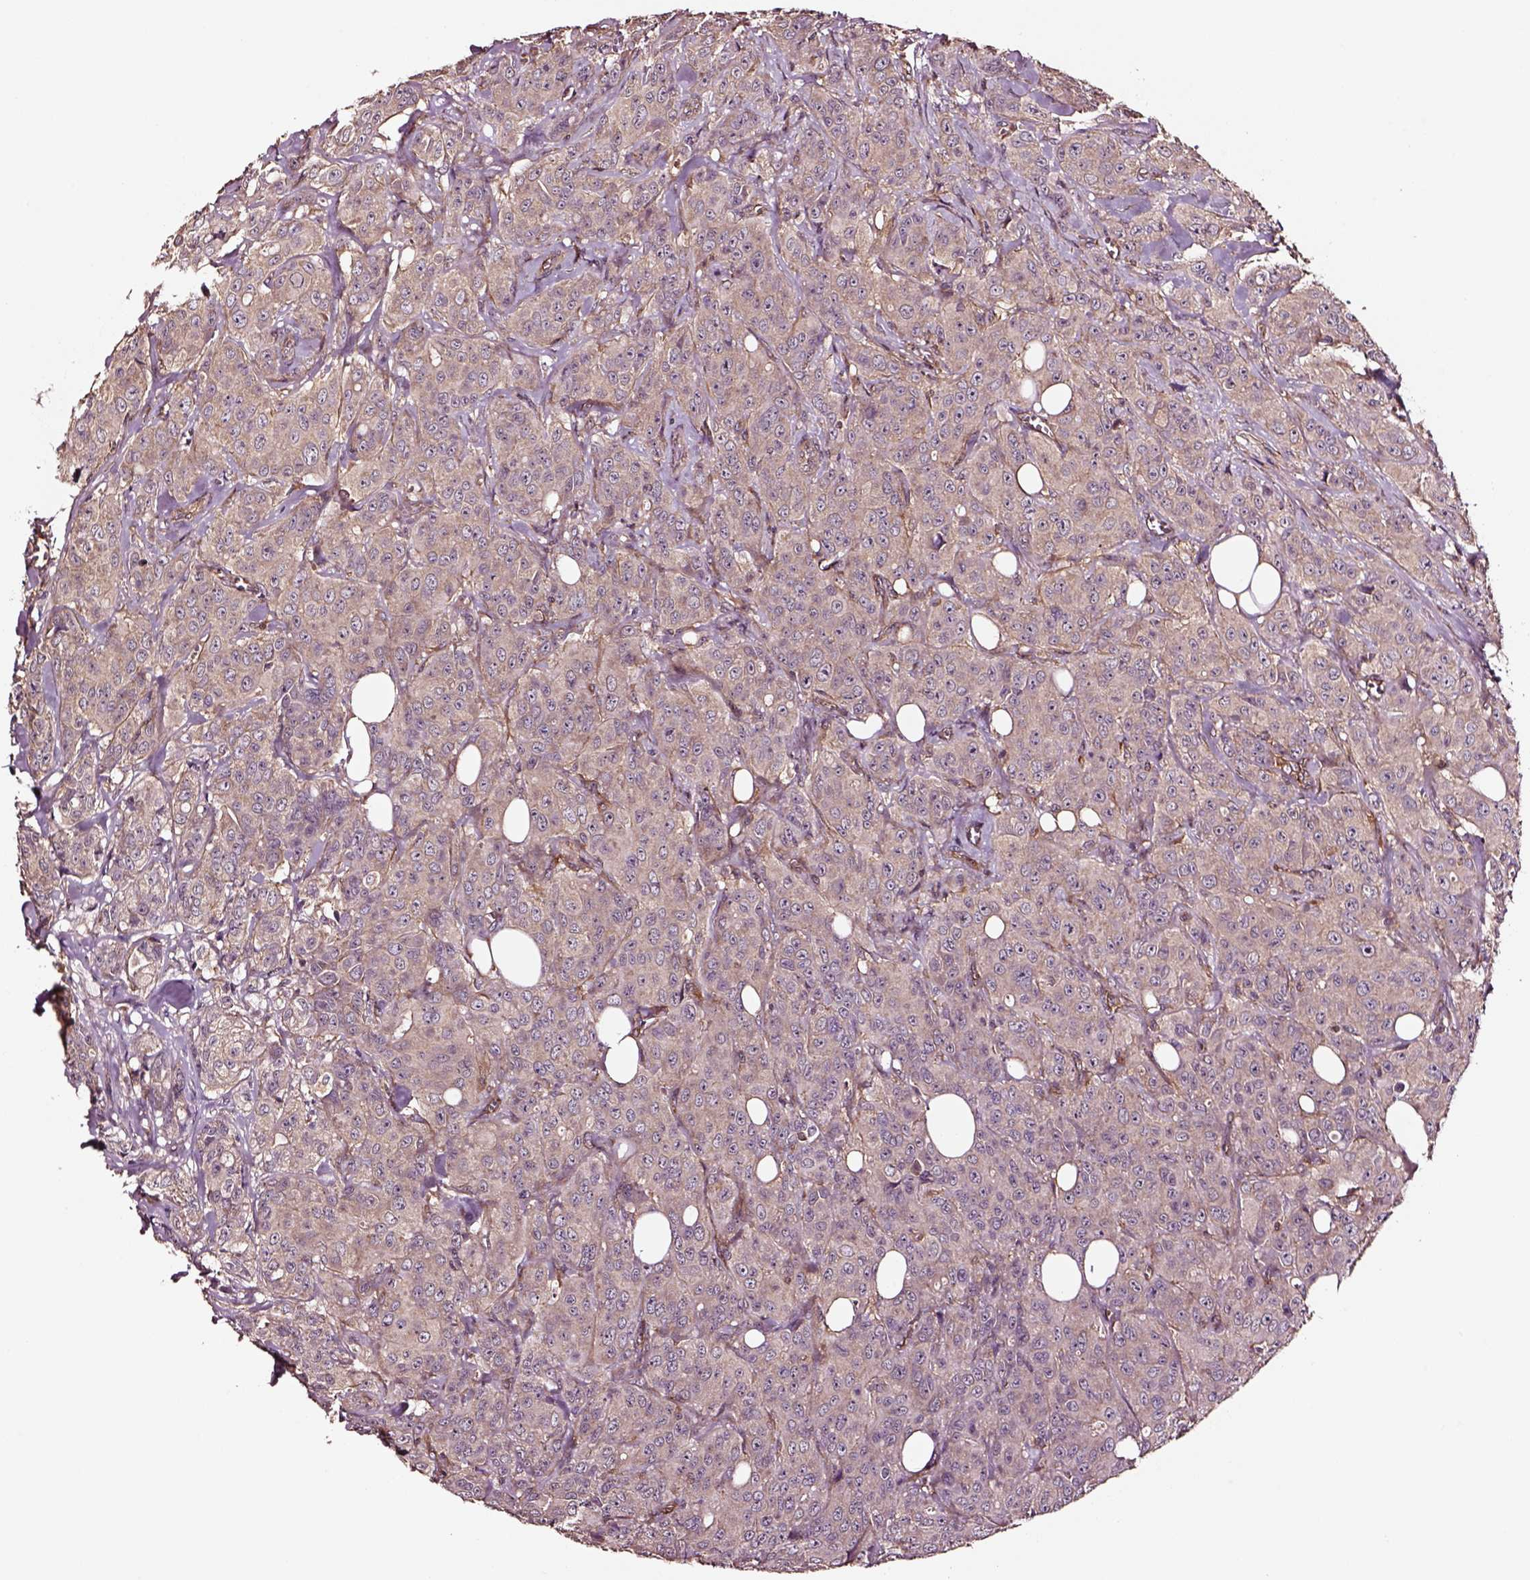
{"staining": {"intensity": "weak", "quantity": ">75%", "location": "cytoplasmic/membranous"}, "tissue": "breast cancer", "cell_type": "Tumor cells", "image_type": "cancer", "snomed": [{"axis": "morphology", "description": "Duct carcinoma"}, {"axis": "topography", "description": "Breast"}], "caption": "Invasive ductal carcinoma (breast) stained with DAB immunohistochemistry shows low levels of weak cytoplasmic/membranous staining in approximately >75% of tumor cells.", "gene": "RASSF5", "patient": {"sex": "female", "age": 43}}